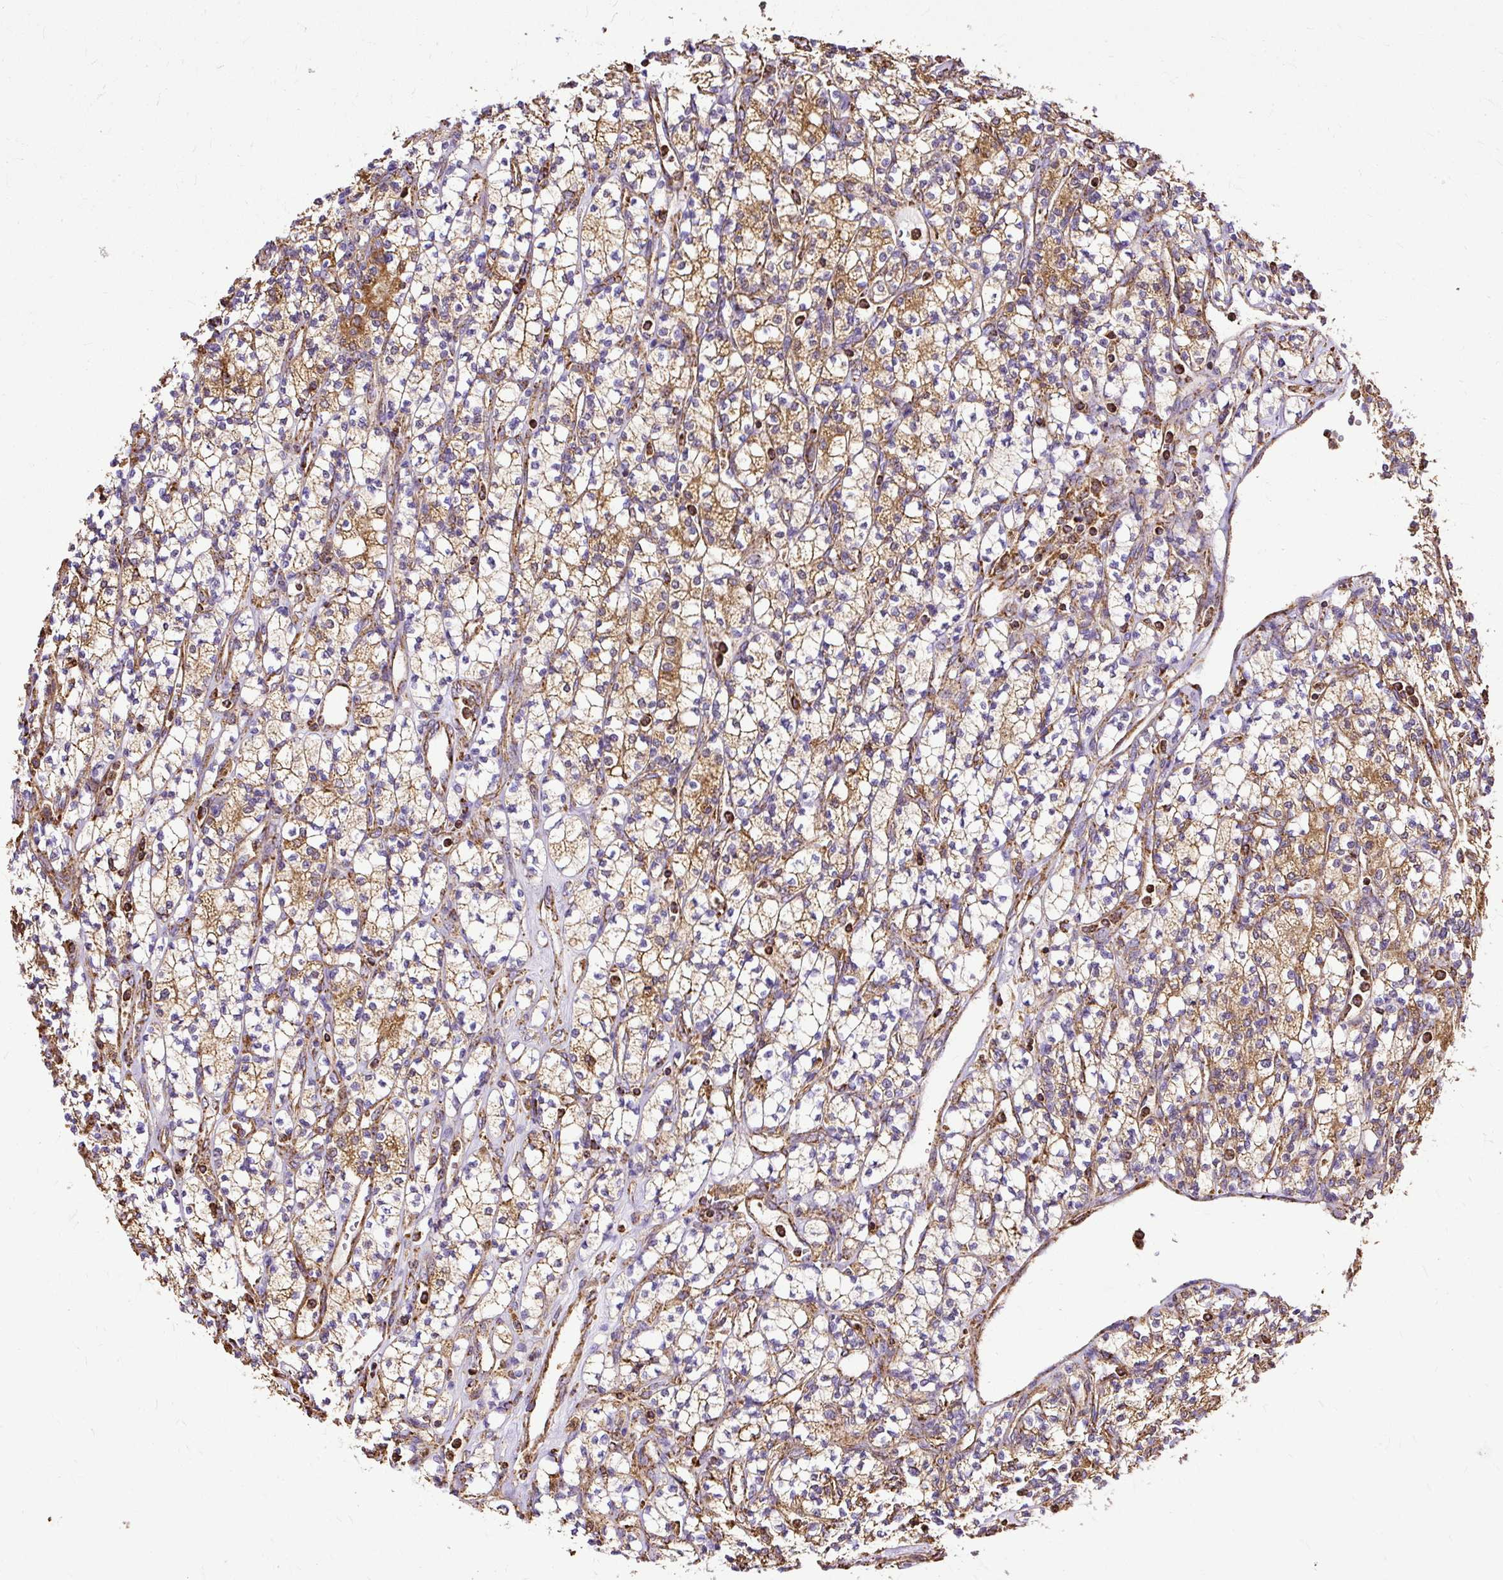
{"staining": {"intensity": "moderate", "quantity": ">75%", "location": "cytoplasmic/membranous"}, "tissue": "renal cancer", "cell_type": "Tumor cells", "image_type": "cancer", "snomed": [{"axis": "morphology", "description": "Adenocarcinoma, NOS"}, {"axis": "topography", "description": "Kidney"}], "caption": "A micrograph of renal cancer (adenocarcinoma) stained for a protein reveals moderate cytoplasmic/membranous brown staining in tumor cells. The staining is performed using DAB brown chromogen to label protein expression. The nuclei are counter-stained blue using hematoxylin.", "gene": "KLHL11", "patient": {"sex": "male", "age": 77}}